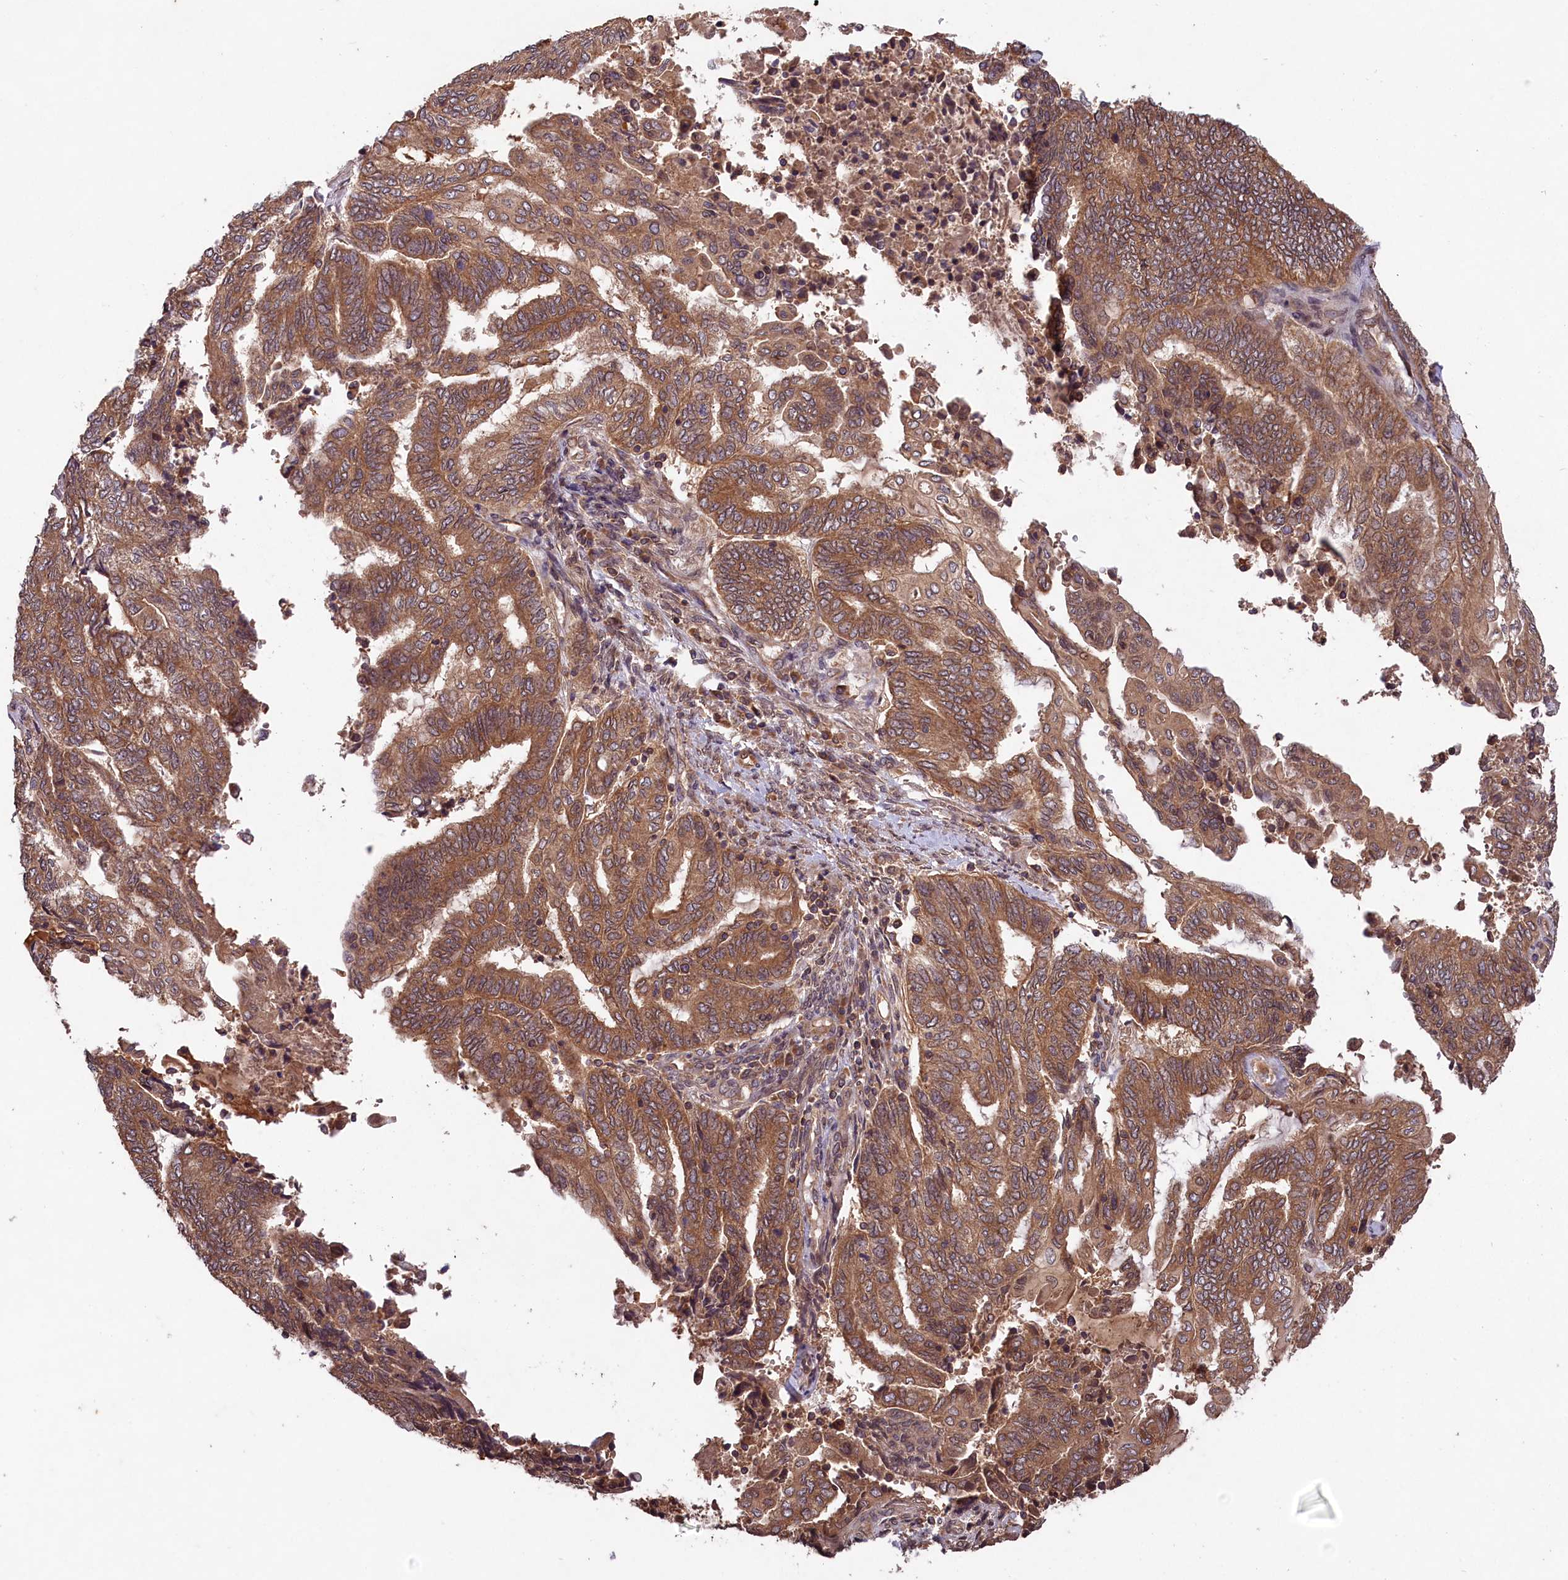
{"staining": {"intensity": "moderate", "quantity": ">75%", "location": "cytoplasmic/membranous"}, "tissue": "endometrial cancer", "cell_type": "Tumor cells", "image_type": "cancer", "snomed": [{"axis": "morphology", "description": "Adenocarcinoma, NOS"}, {"axis": "topography", "description": "Uterus"}, {"axis": "topography", "description": "Endometrium"}], "caption": "Endometrial cancer (adenocarcinoma) stained with a protein marker exhibits moderate staining in tumor cells.", "gene": "CHAC1", "patient": {"sex": "female", "age": 70}}